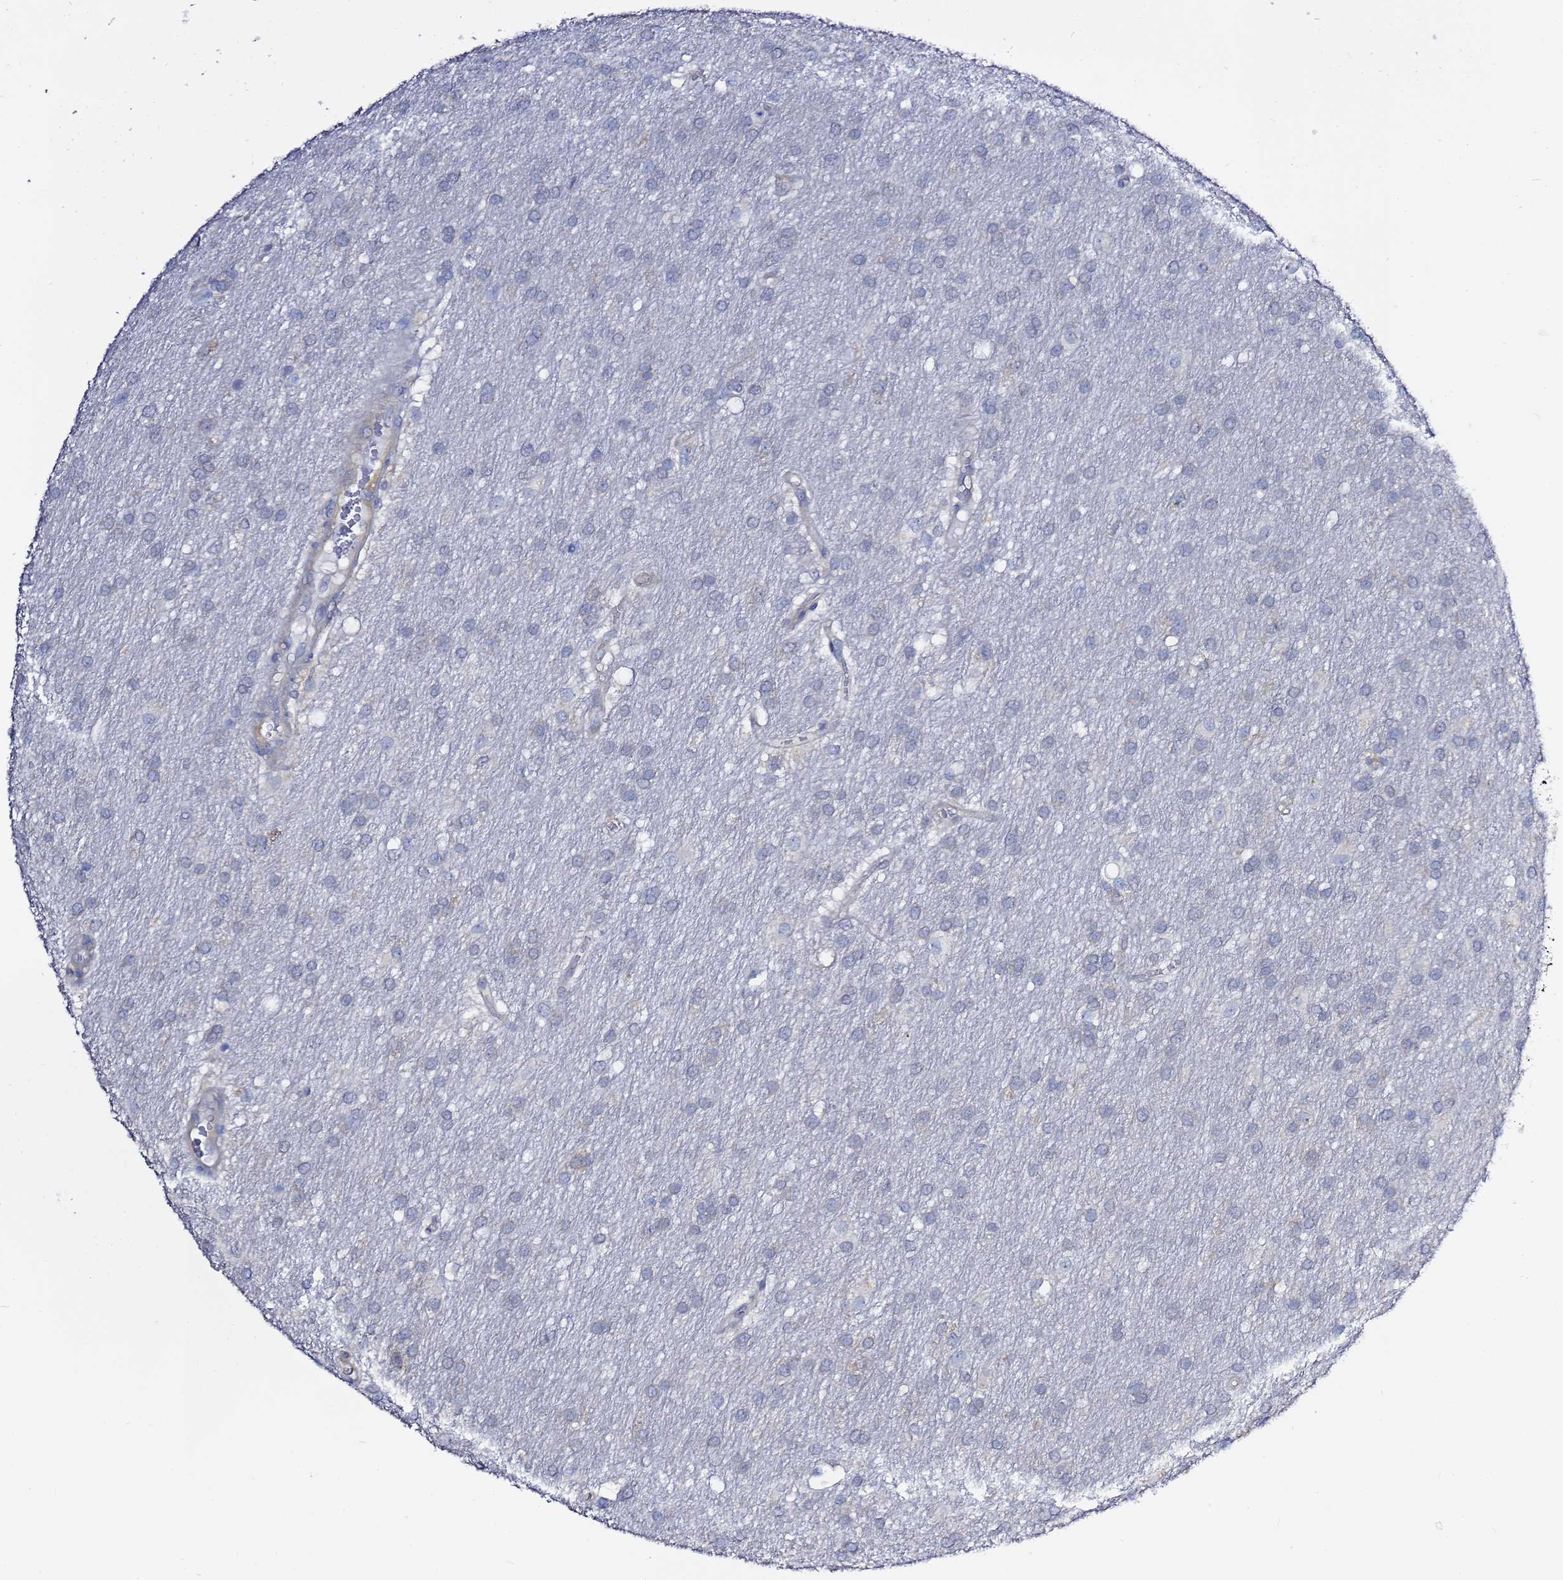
{"staining": {"intensity": "negative", "quantity": "none", "location": "none"}, "tissue": "glioma", "cell_type": "Tumor cells", "image_type": "cancer", "snomed": [{"axis": "morphology", "description": "Glioma, malignant, Low grade"}, {"axis": "topography", "description": "Brain"}], "caption": "The immunohistochemistry micrograph has no significant expression in tumor cells of malignant glioma (low-grade) tissue.", "gene": "LENG1", "patient": {"sex": "male", "age": 66}}